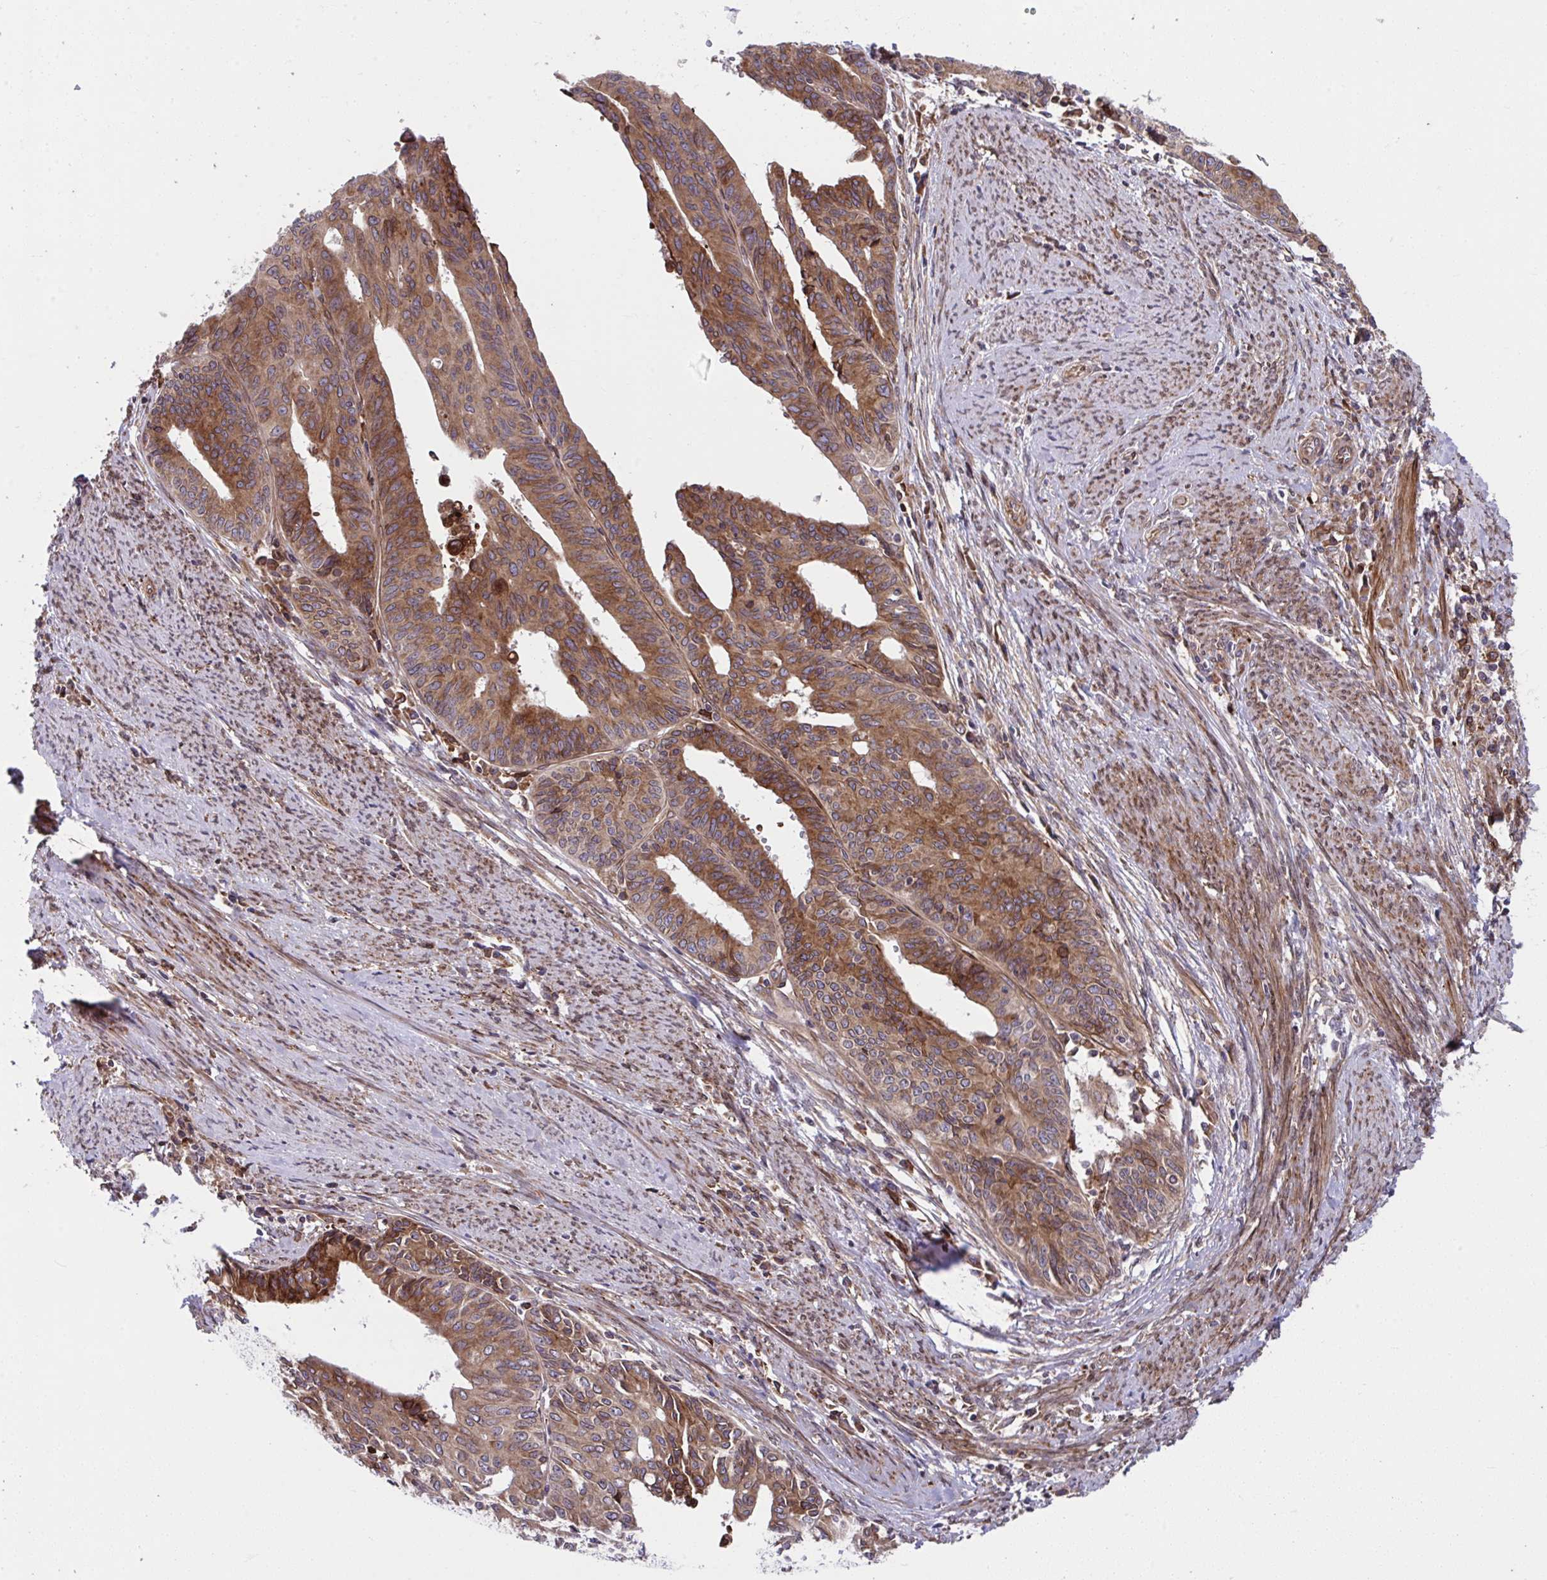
{"staining": {"intensity": "moderate", "quantity": ">75%", "location": "cytoplasmic/membranous"}, "tissue": "endometrial cancer", "cell_type": "Tumor cells", "image_type": "cancer", "snomed": [{"axis": "morphology", "description": "Adenocarcinoma, NOS"}, {"axis": "topography", "description": "Endometrium"}], "caption": "Protein analysis of endometrial cancer (adenocarcinoma) tissue shows moderate cytoplasmic/membranous expression in approximately >75% of tumor cells.", "gene": "STIM2", "patient": {"sex": "female", "age": 65}}